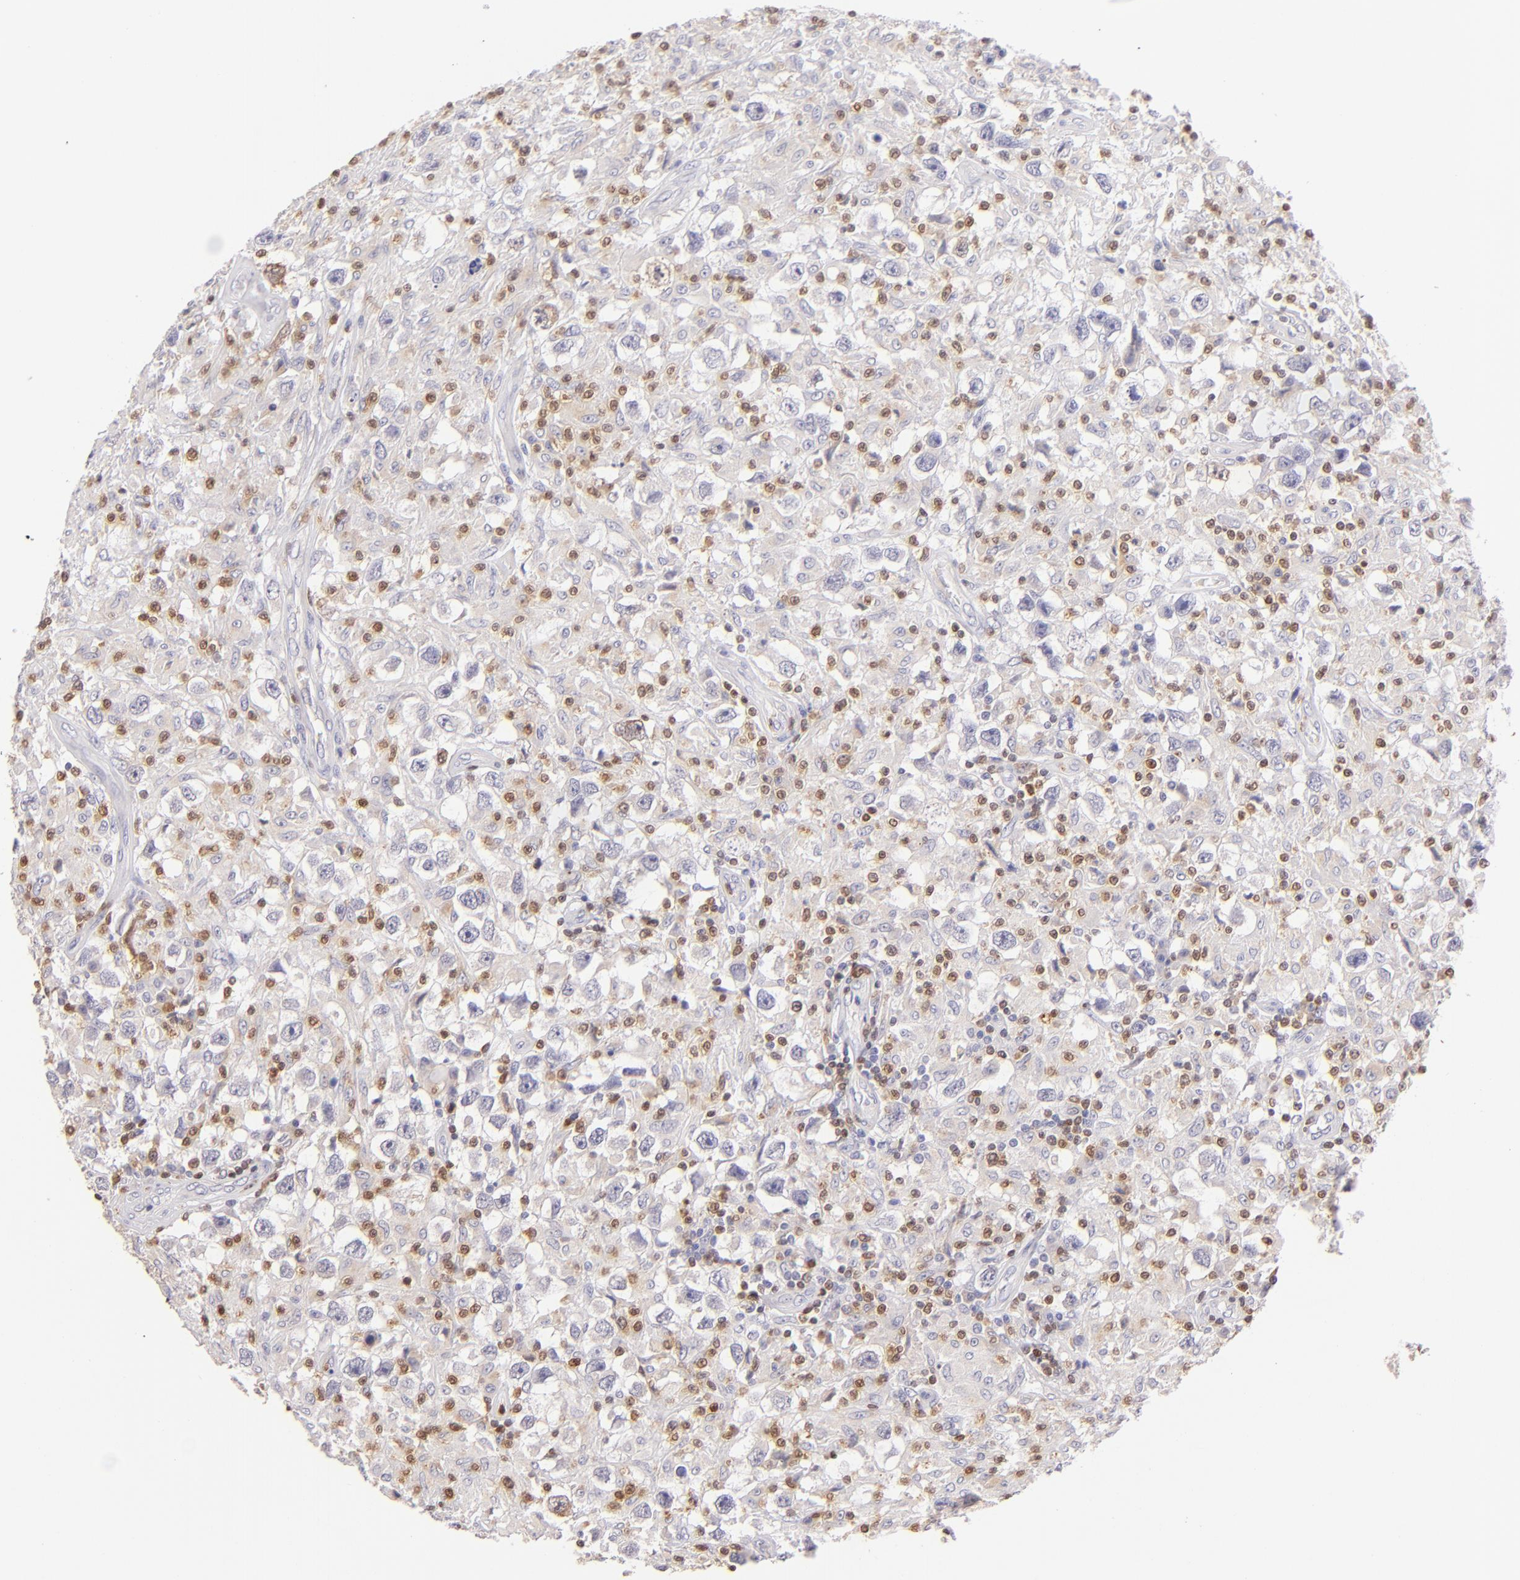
{"staining": {"intensity": "moderate", "quantity": "25%-75%", "location": "cytoplasmic/membranous"}, "tissue": "testis cancer", "cell_type": "Tumor cells", "image_type": "cancer", "snomed": [{"axis": "morphology", "description": "Seminoma, NOS"}, {"axis": "topography", "description": "Testis"}], "caption": "Moderate cytoplasmic/membranous positivity for a protein is present in approximately 25%-75% of tumor cells of seminoma (testis) using immunohistochemistry (IHC).", "gene": "ZAP70", "patient": {"sex": "male", "age": 34}}